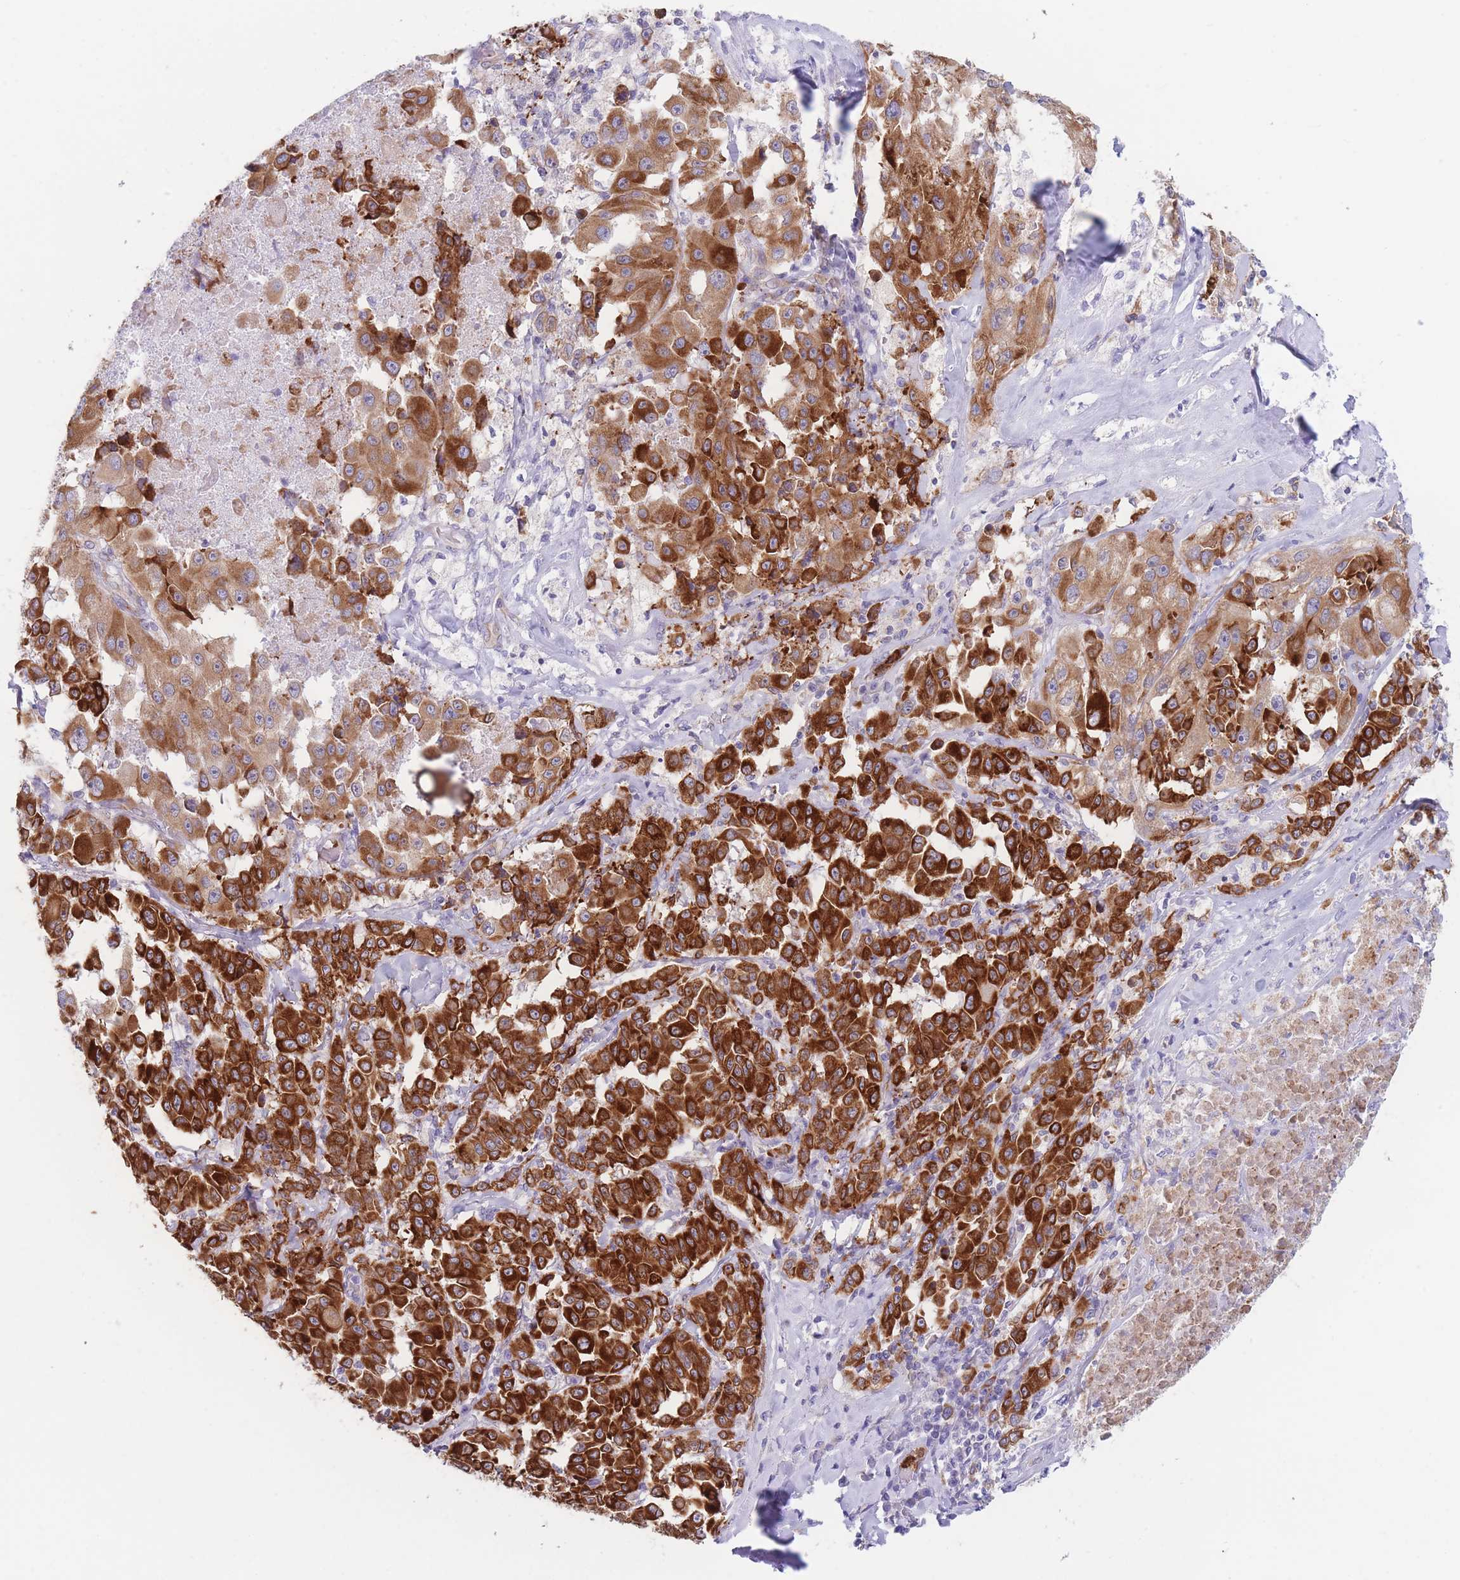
{"staining": {"intensity": "strong", "quantity": ">75%", "location": "cytoplasmic/membranous"}, "tissue": "melanoma", "cell_type": "Tumor cells", "image_type": "cancer", "snomed": [{"axis": "morphology", "description": "Malignant melanoma, Metastatic site"}, {"axis": "topography", "description": "Lymph node"}], "caption": "Human malignant melanoma (metastatic site) stained for a protein (brown) shows strong cytoplasmic/membranous positive expression in about >75% of tumor cells.", "gene": "AK9", "patient": {"sex": "male", "age": 62}}